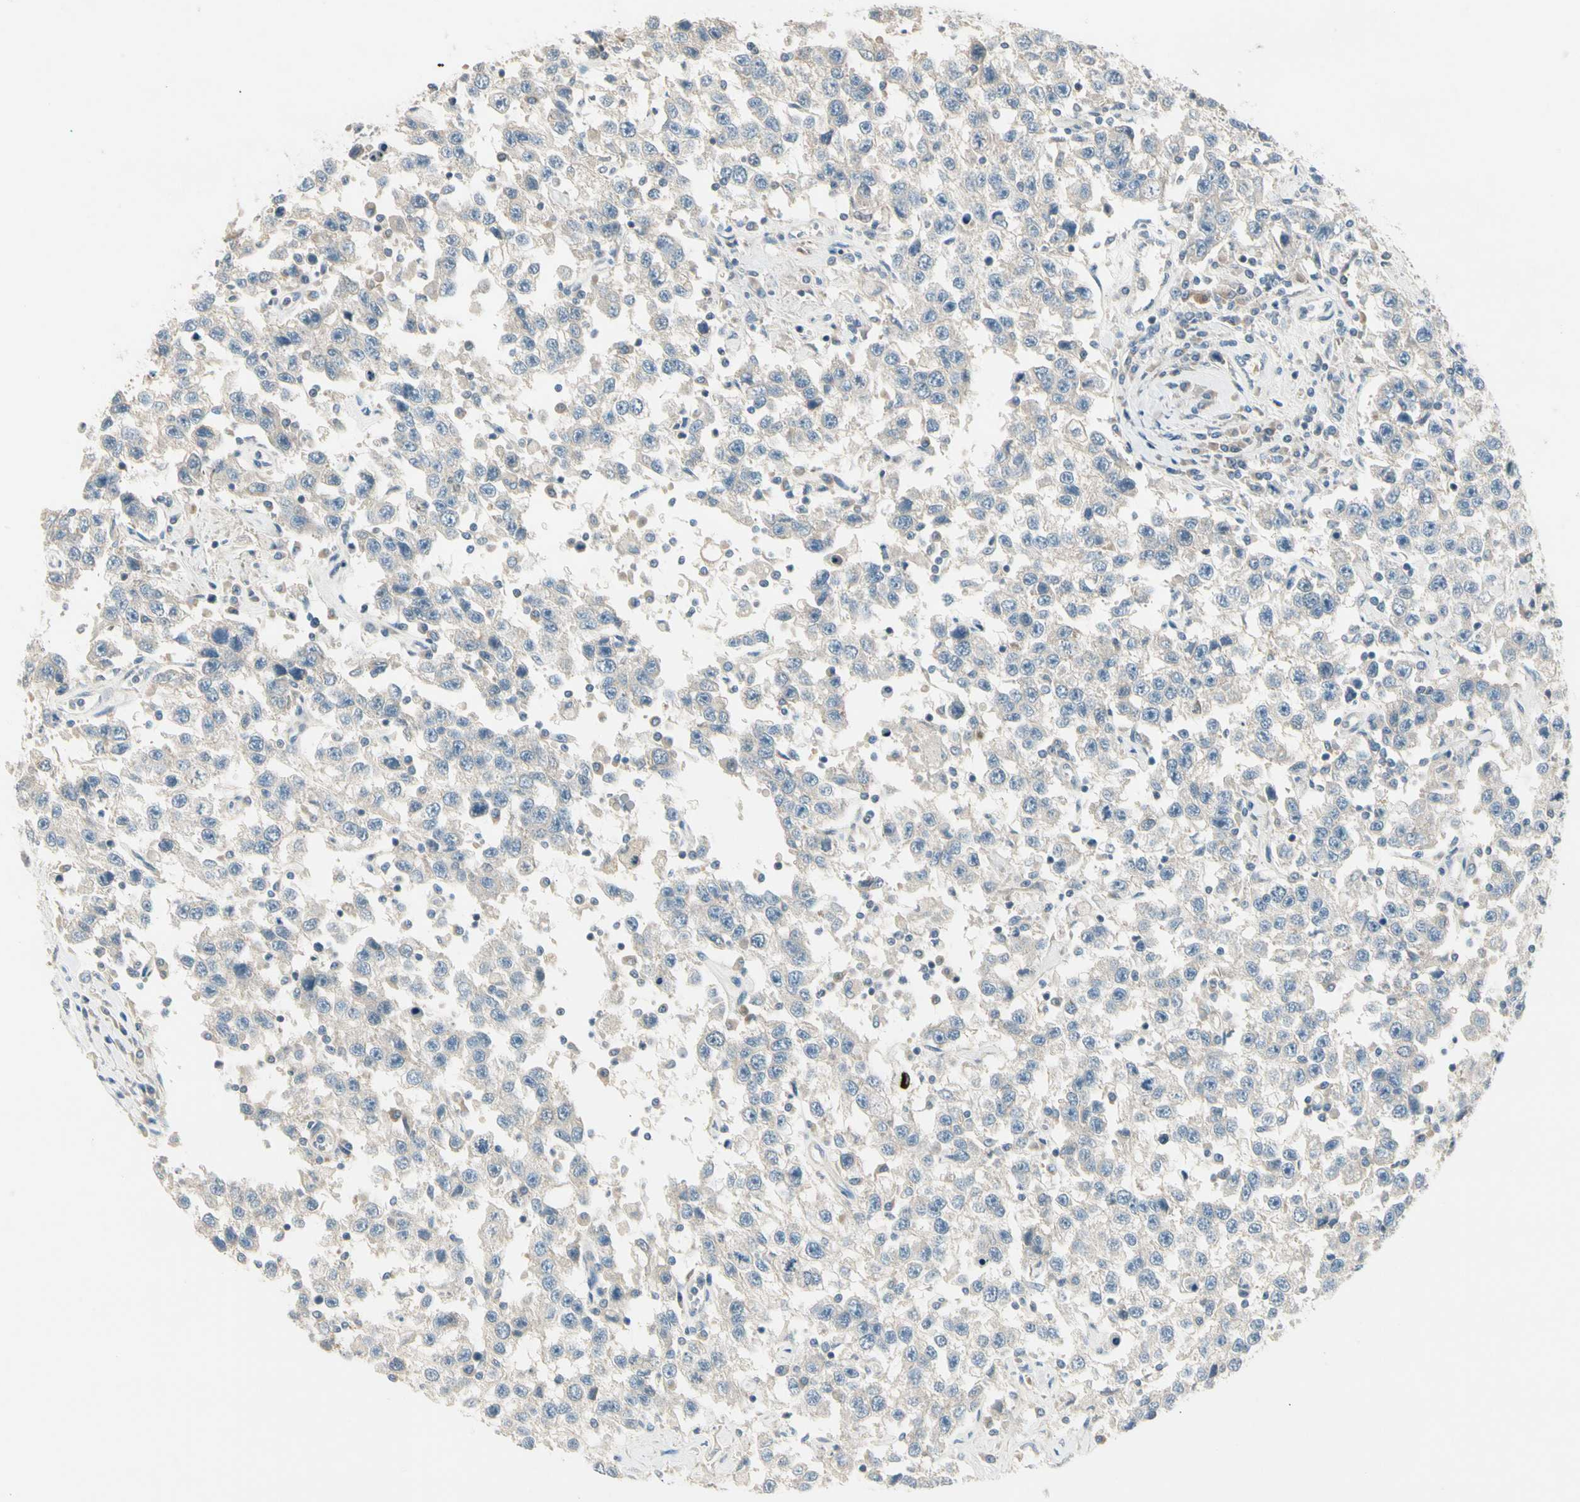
{"staining": {"intensity": "negative", "quantity": "none", "location": "none"}, "tissue": "testis cancer", "cell_type": "Tumor cells", "image_type": "cancer", "snomed": [{"axis": "morphology", "description": "Seminoma, NOS"}, {"axis": "topography", "description": "Testis"}], "caption": "The histopathology image demonstrates no significant positivity in tumor cells of testis cancer.", "gene": "ADGRA3", "patient": {"sex": "male", "age": 41}}